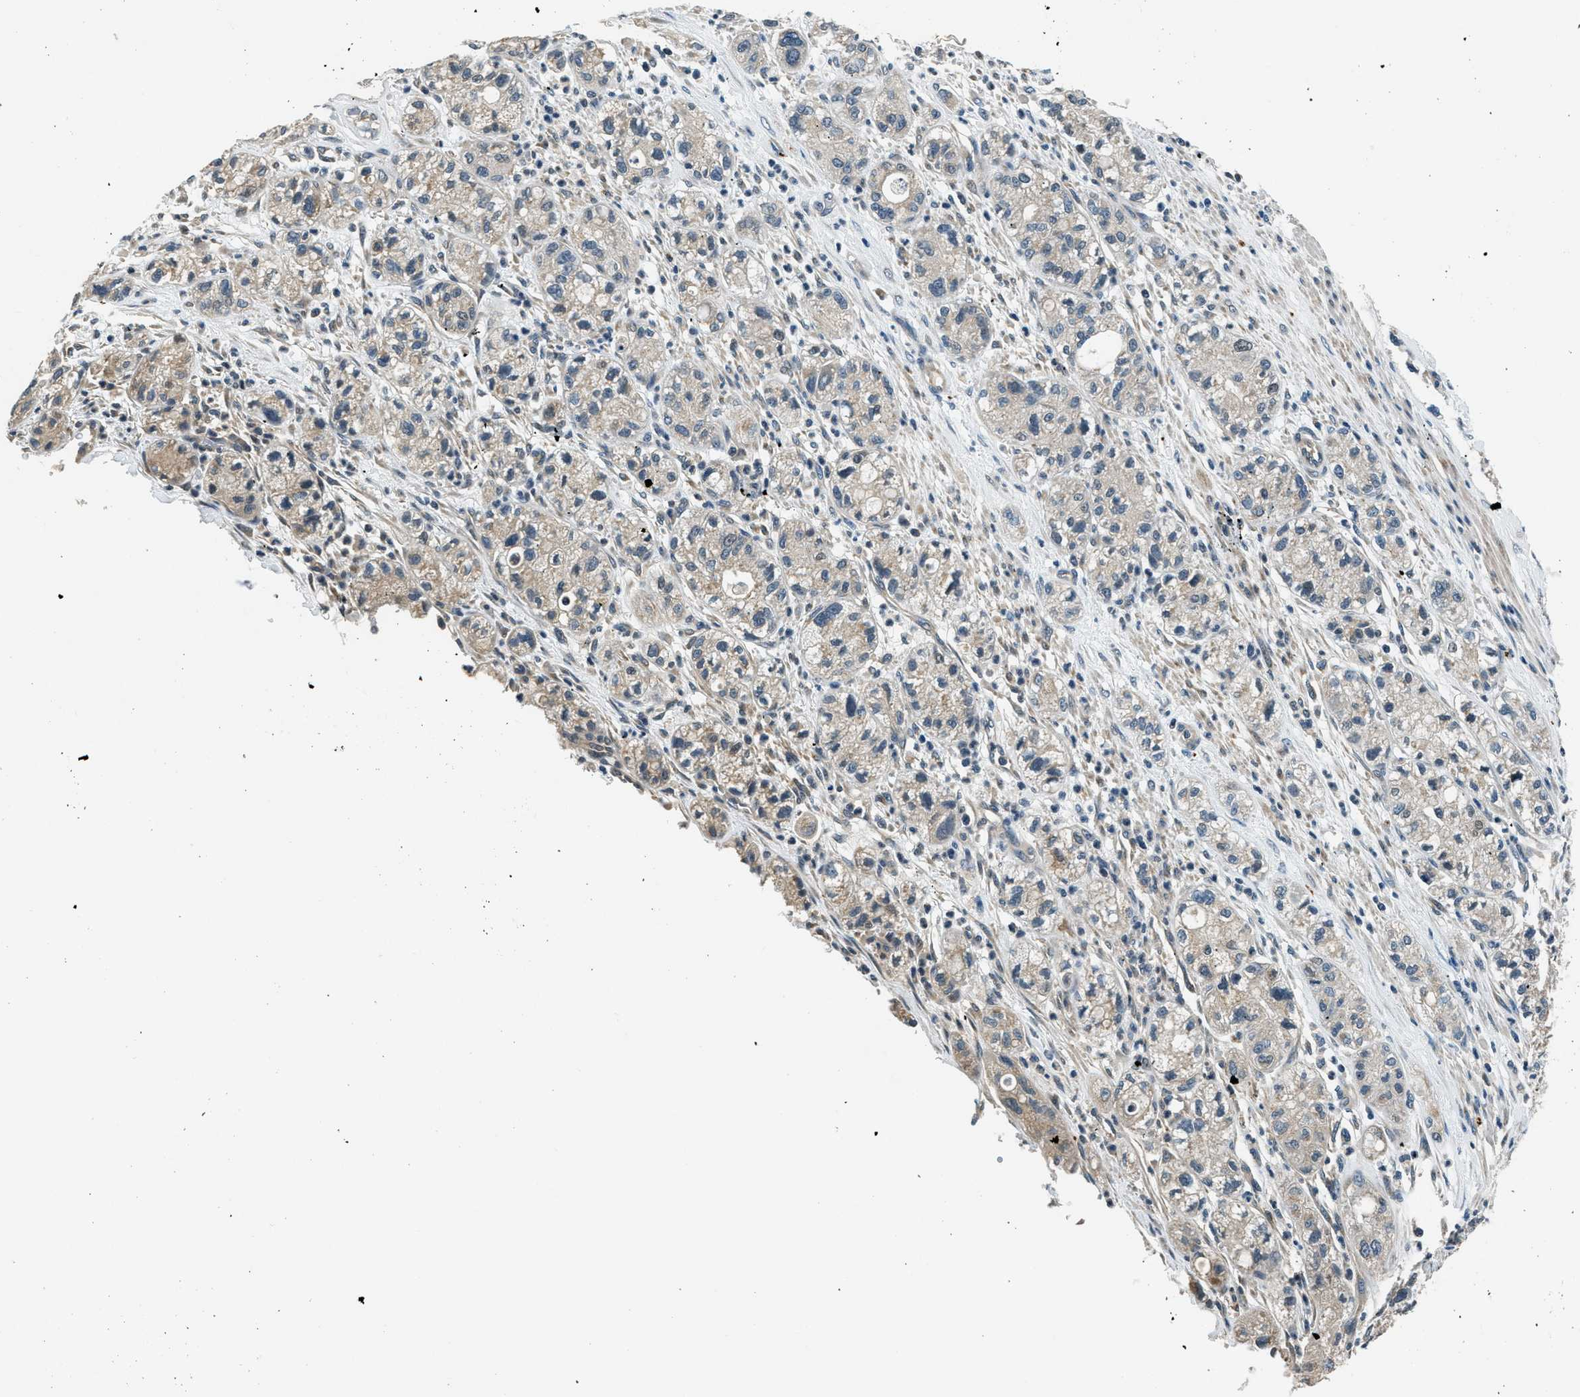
{"staining": {"intensity": "weak", "quantity": "25%-75%", "location": "cytoplasmic/membranous"}, "tissue": "pancreatic cancer", "cell_type": "Tumor cells", "image_type": "cancer", "snomed": [{"axis": "morphology", "description": "Adenocarcinoma, NOS"}, {"axis": "topography", "description": "Pancreas"}], "caption": "There is low levels of weak cytoplasmic/membranous expression in tumor cells of pancreatic adenocarcinoma, as demonstrated by immunohistochemical staining (brown color).", "gene": "NME8", "patient": {"sex": "female", "age": 78}}